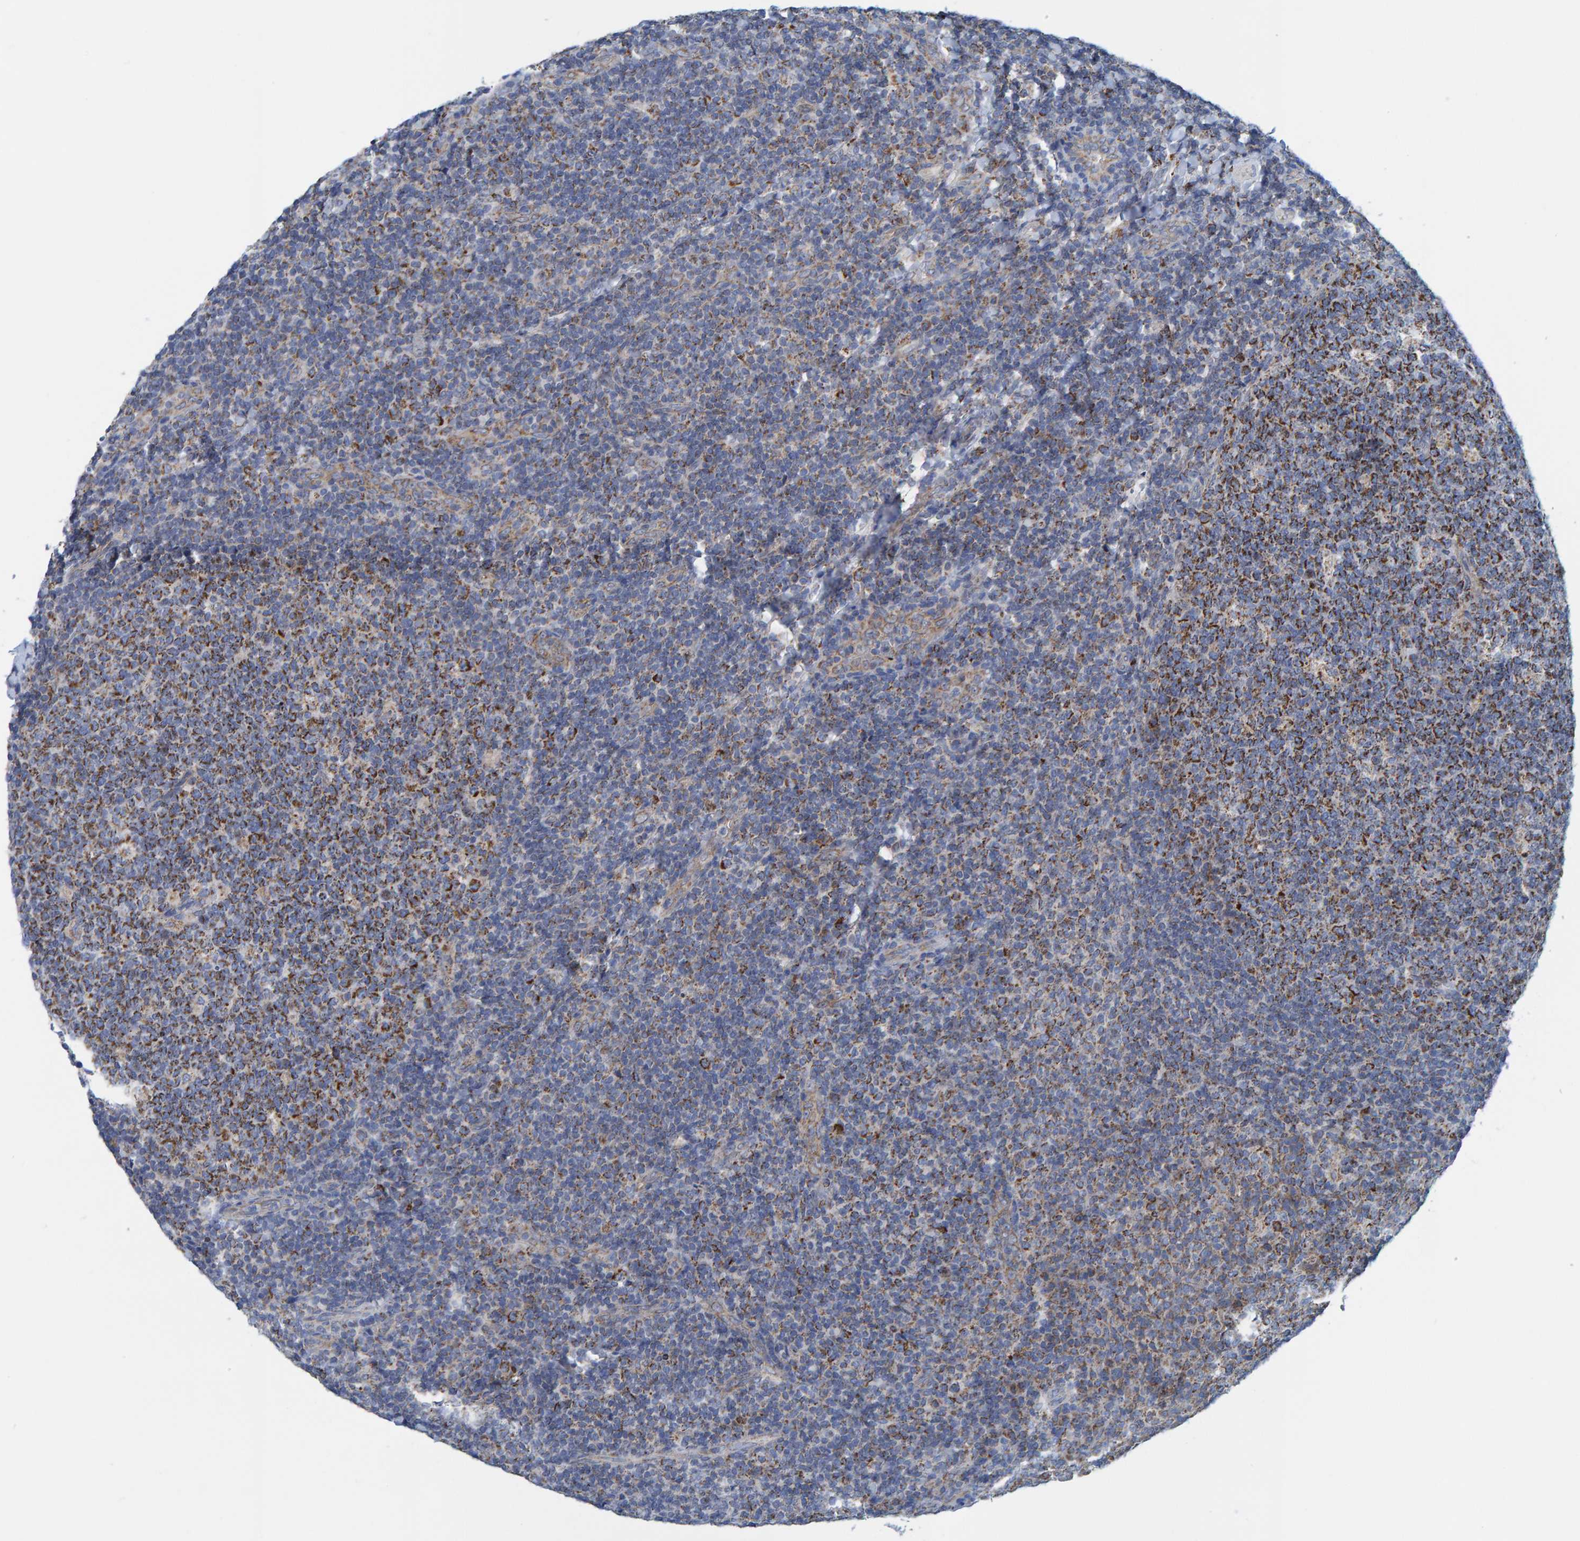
{"staining": {"intensity": "strong", "quantity": ">75%", "location": "cytoplasmic/membranous"}, "tissue": "tonsil", "cell_type": "Germinal center cells", "image_type": "normal", "snomed": [{"axis": "morphology", "description": "Normal tissue, NOS"}, {"axis": "topography", "description": "Tonsil"}], "caption": "Immunohistochemistry (DAB (3,3'-diaminobenzidine)) staining of normal human tonsil shows strong cytoplasmic/membranous protein expression in approximately >75% of germinal center cells. (Stains: DAB (3,3'-diaminobenzidine) in brown, nuclei in blue, Microscopy: brightfield microscopy at high magnification).", "gene": "MRPS7", "patient": {"sex": "male", "age": 17}}